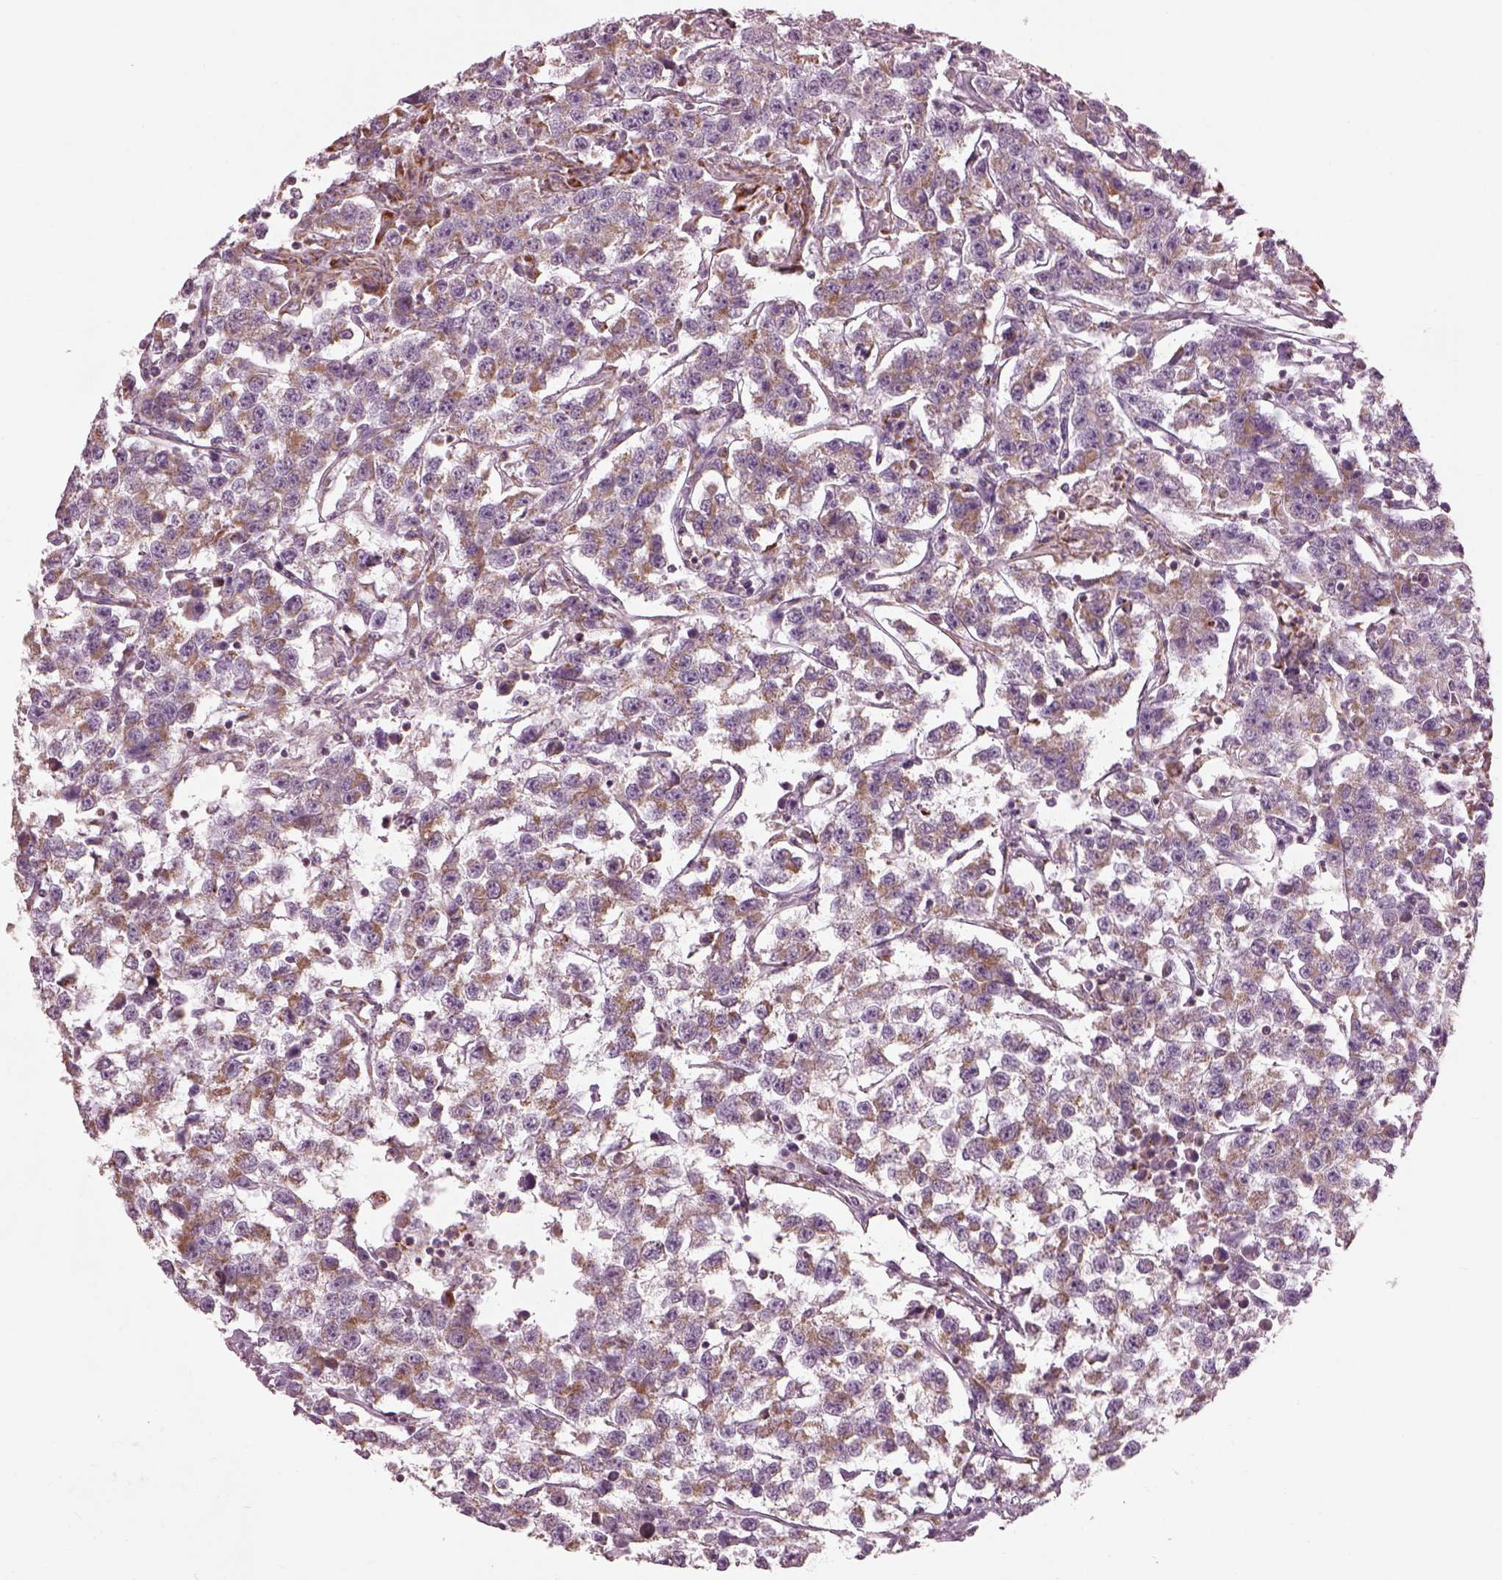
{"staining": {"intensity": "moderate", "quantity": ">75%", "location": "cytoplasmic/membranous"}, "tissue": "testis cancer", "cell_type": "Tumor cells", "image_type": "cancer", "snomed": [{"axis": "morphology", "description": "Seminoma, NOS"}, {"axis": "topography", "description": "Testis"}], "caption": "Human testis cancer stained for a protein (brown) displays moderate cytoplasmic/membranous positive staining in about >75% of tumor cells.", "gene": "ATP5MF", "patient": {"sex": "male", "age": 59}}